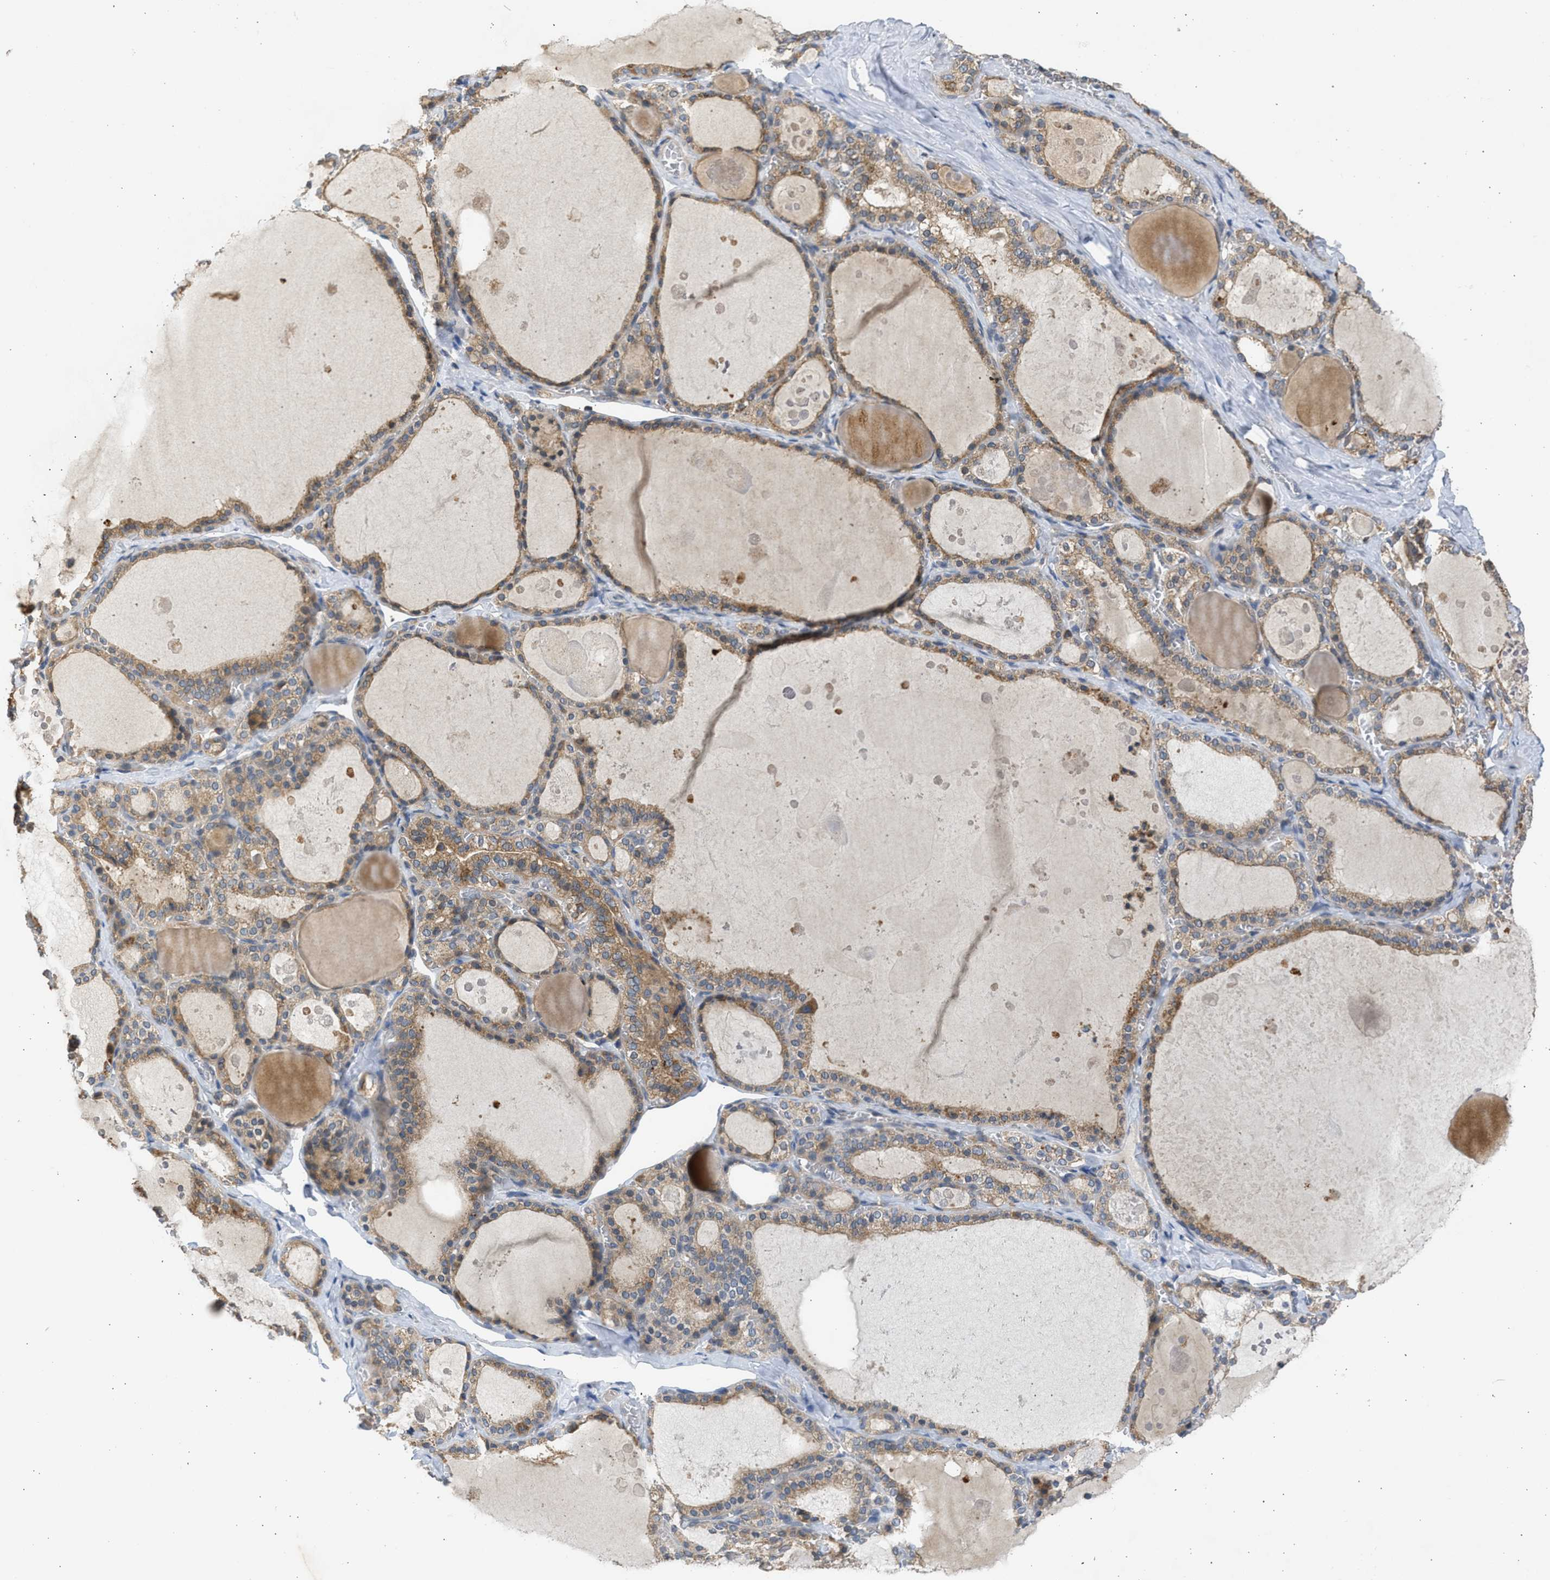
{"staining": {"intensity": "moderate", "quantity": ">75%", "location": "cytoplasmic/membranous"}, "tissue": "thyroid gland", "cell_type": "Glandular cells", "image_type": "normal", "snomed": [{"axis": "morphology", "description": "Normal tissue, NOS"}, {"axis": "topography", "description": "Thyroid gland"}], "caption": "IHC micrograph of benign thyroid gland: thyroid gland stained using immunohistochemistry displays medium levels of moderate protein expression localized specifically in the cytoplasmic/membranous of glandular cells, appearing as a cytoplasmic/membranous brown color.", "gene": "CYP1A1", "patient": {"sex": "male", "age": 56}}